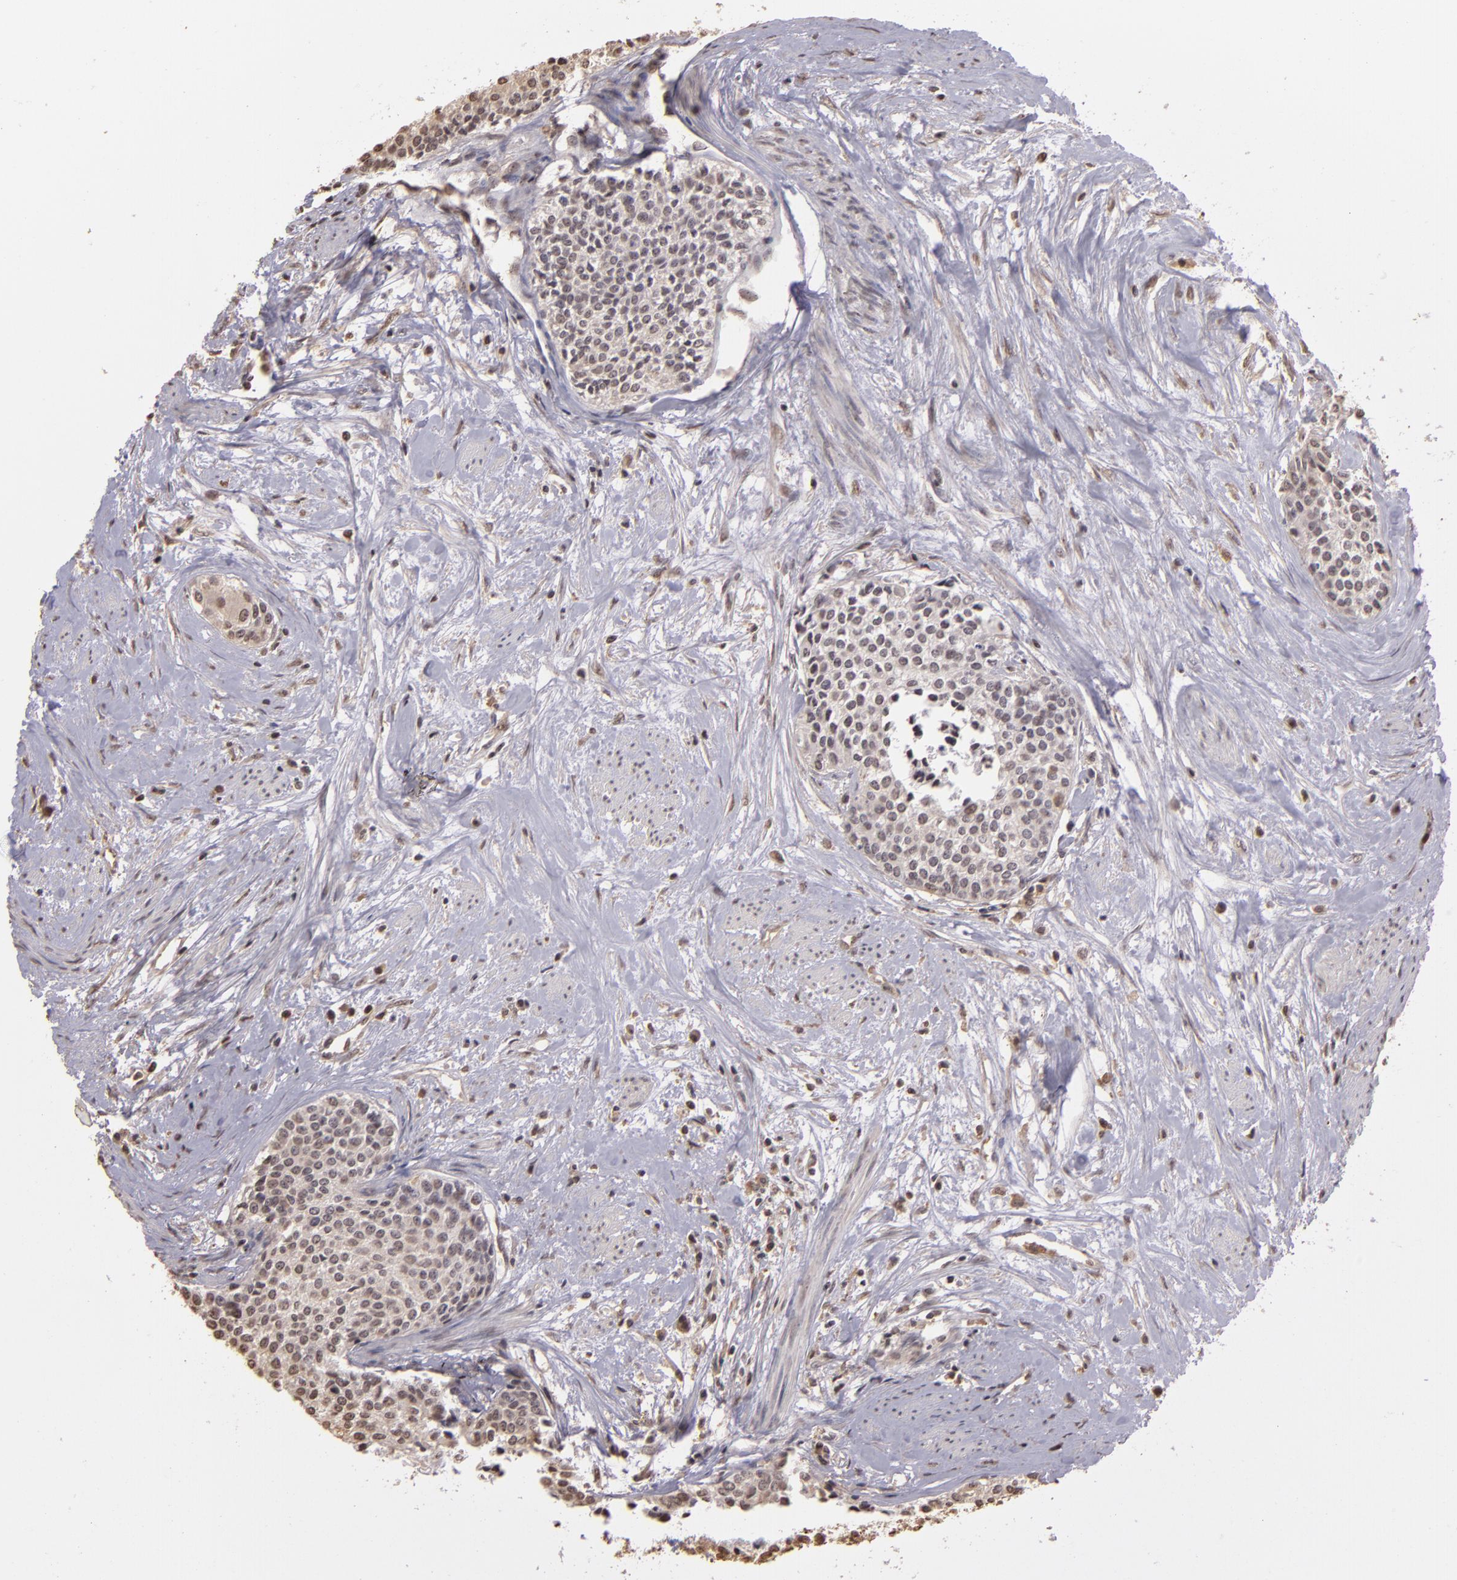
{"staining": {"intensity": "weak", "quantity": ">75%", "location": "cytoplasmic/membranous"}, "tissue": "urothelial cancer", "cell_type": "Tumor cells", "image_type": "cancer", "snomed": [{"axis": "morphology", "description": "Urothelial carcinoma, Low grade"}, {"axis": "topography", "description": "Urinary bladder"}], "caption": "Immunohistochemical staining of low-grade urothelial carcinoma demonstrates weak cytoplasmic/membranous protein expression in approximately >75% of tumor cells.", "gene": "ARPC2", "patient": {"sex": "female", "age": 73}}